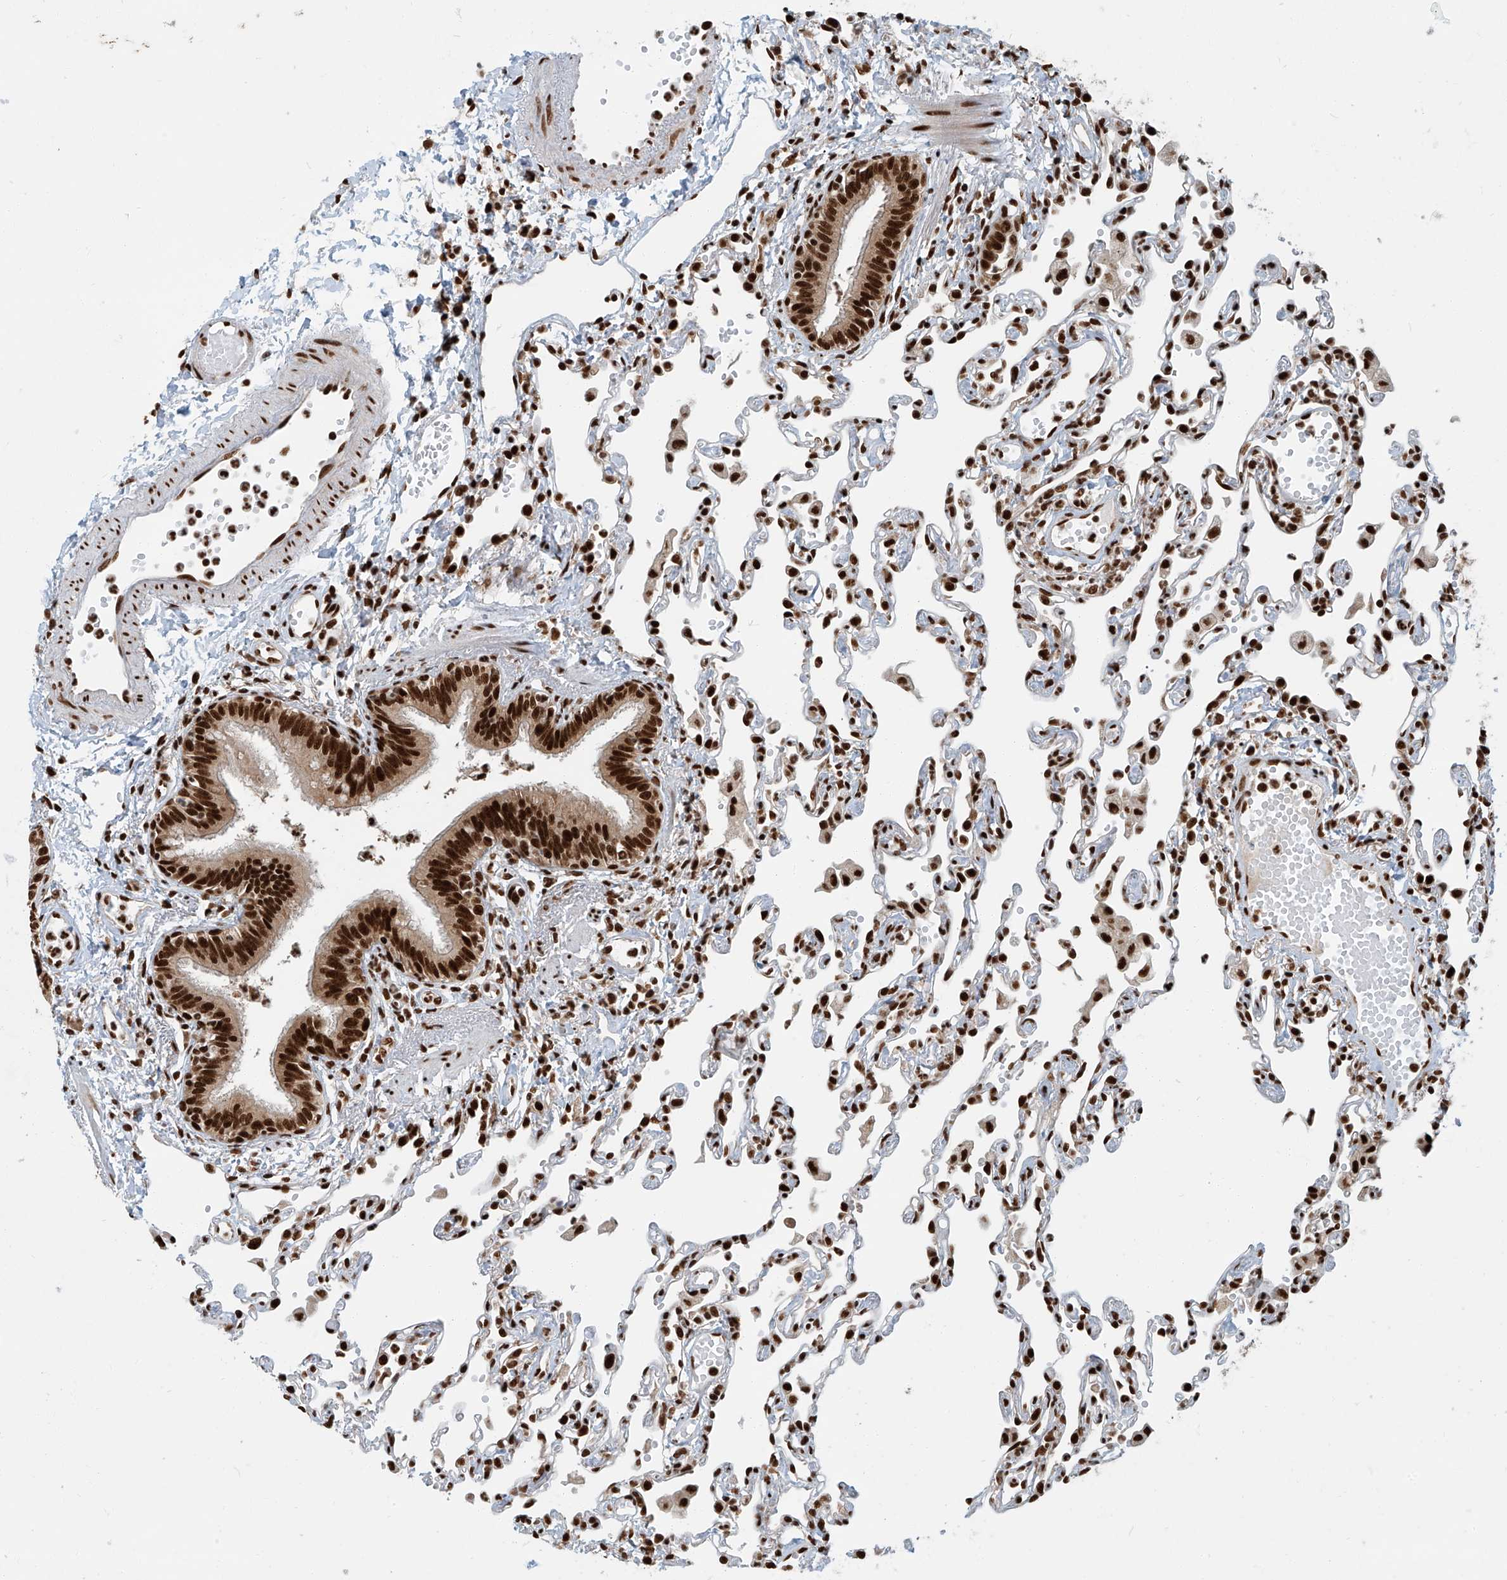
{"staining": {"intensity": "strong", "quantity": ">75%", "location": "nuclear"}, "tissue": "lung", "cell_type": "Alveolar cells", "image_type": "normal", "snomed": [{"axis": "morphology", "description": "Normal tissue, NOS"}, {"axis": "topography", "description": "Bronchus"}, {"axis": "topography", "description": "Lung"}], "caption": "Immunohistochemistry micrograph of unremarkable human lung stained for a protein (brown), which exhibits high levels of strong nuclear positivity in about >75% of alveolar cells.", "gene": "FAM193B", "patient": {"sex": "female", "age": 49}}